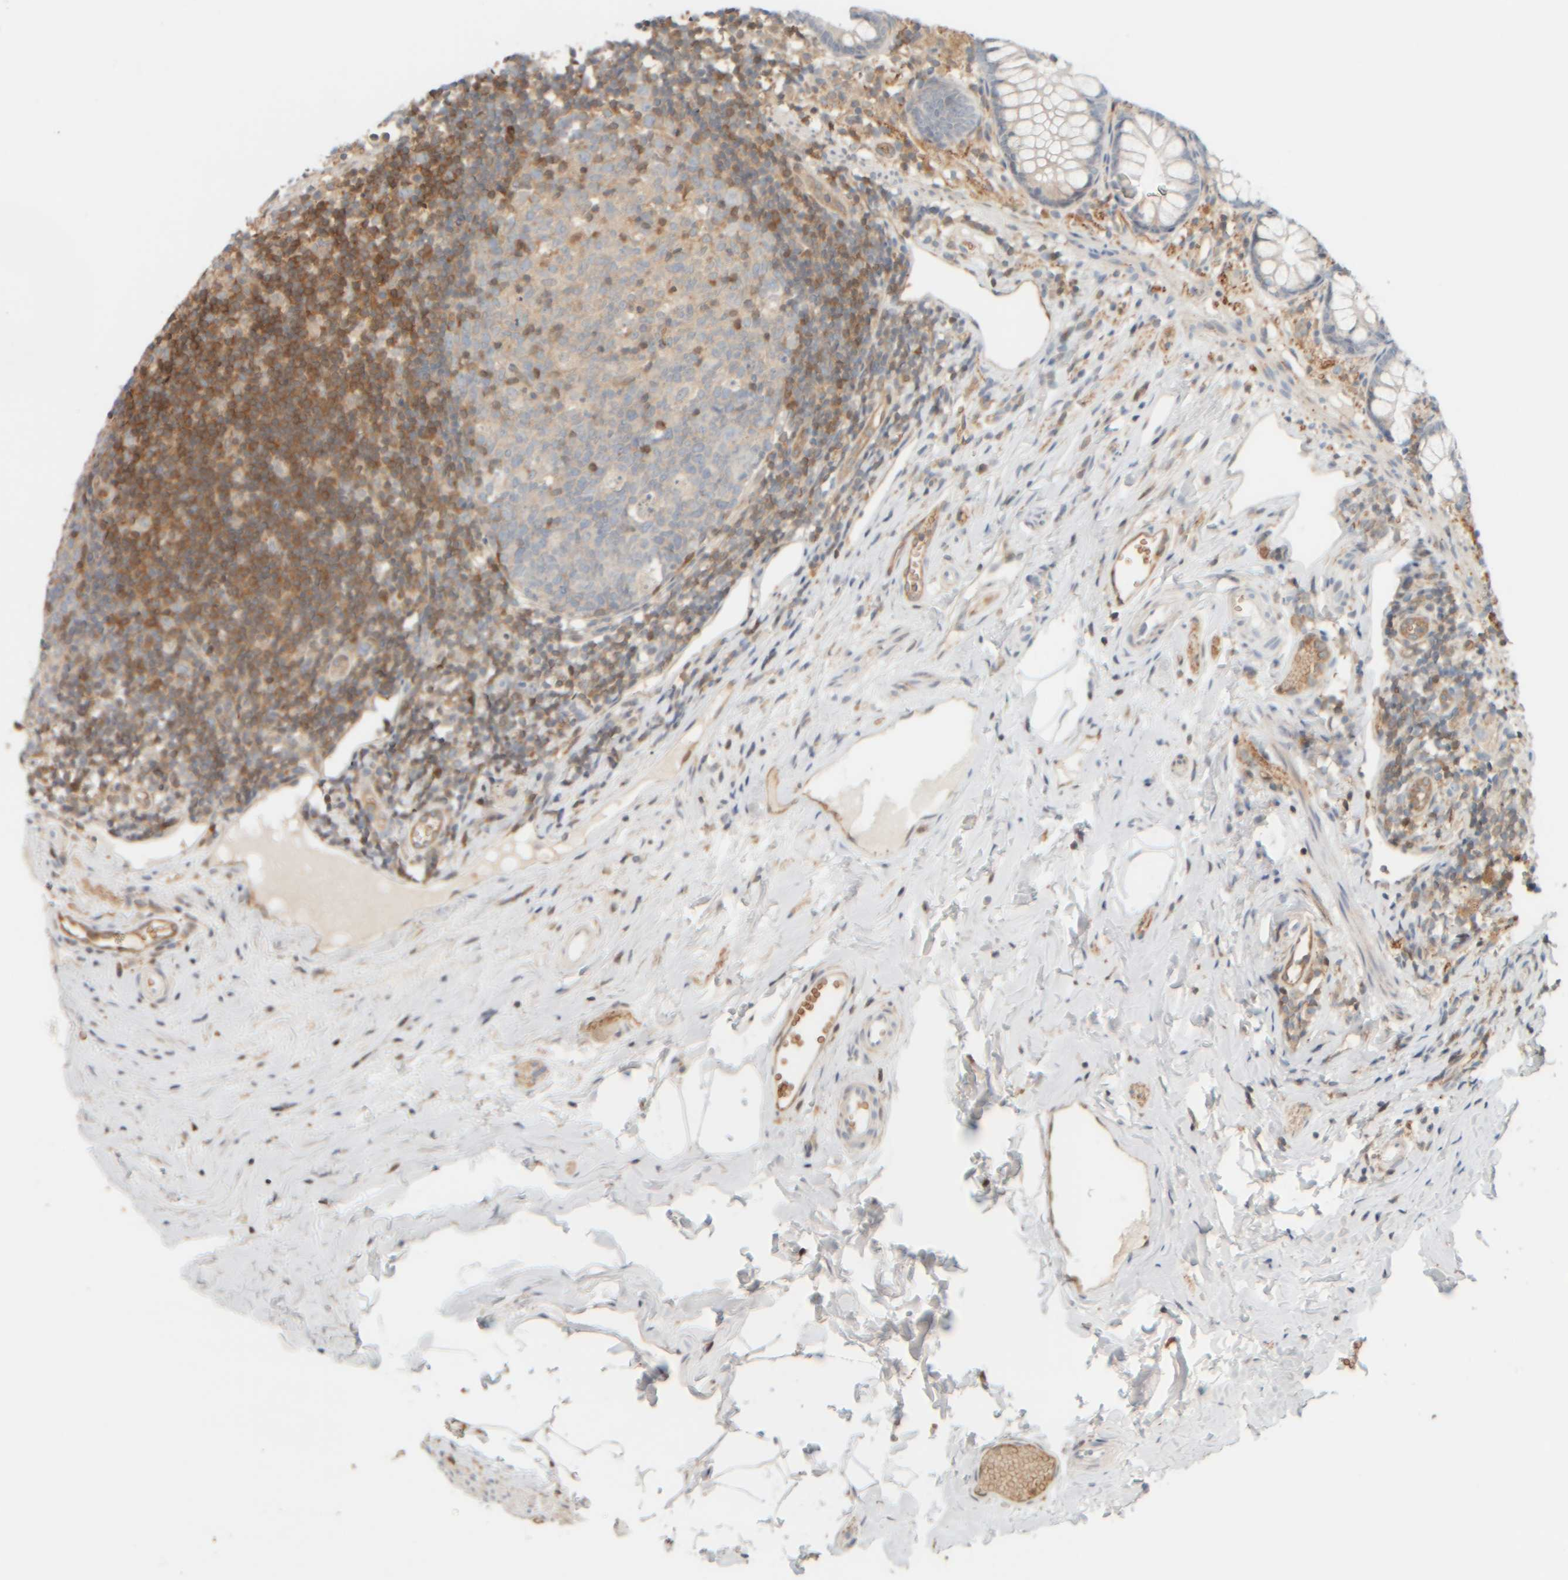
{"staining": {"intensity": "negative", "quantity": "none", "location": "none"}, "tissue": "appendix", "cell_type": "Glandular cells", "image_type": "normal", "snomed": [{"axis": "morphology", "description": "Normal tissue, NOS"}, {"axis": "topography", "description": "Appendix"}], "caption": "Human appendix stained for a protein using IHC demonstrates no expression in glandular cells.", "gene": "AARSD1", "patient": {"sex": "female", "age": 20}}